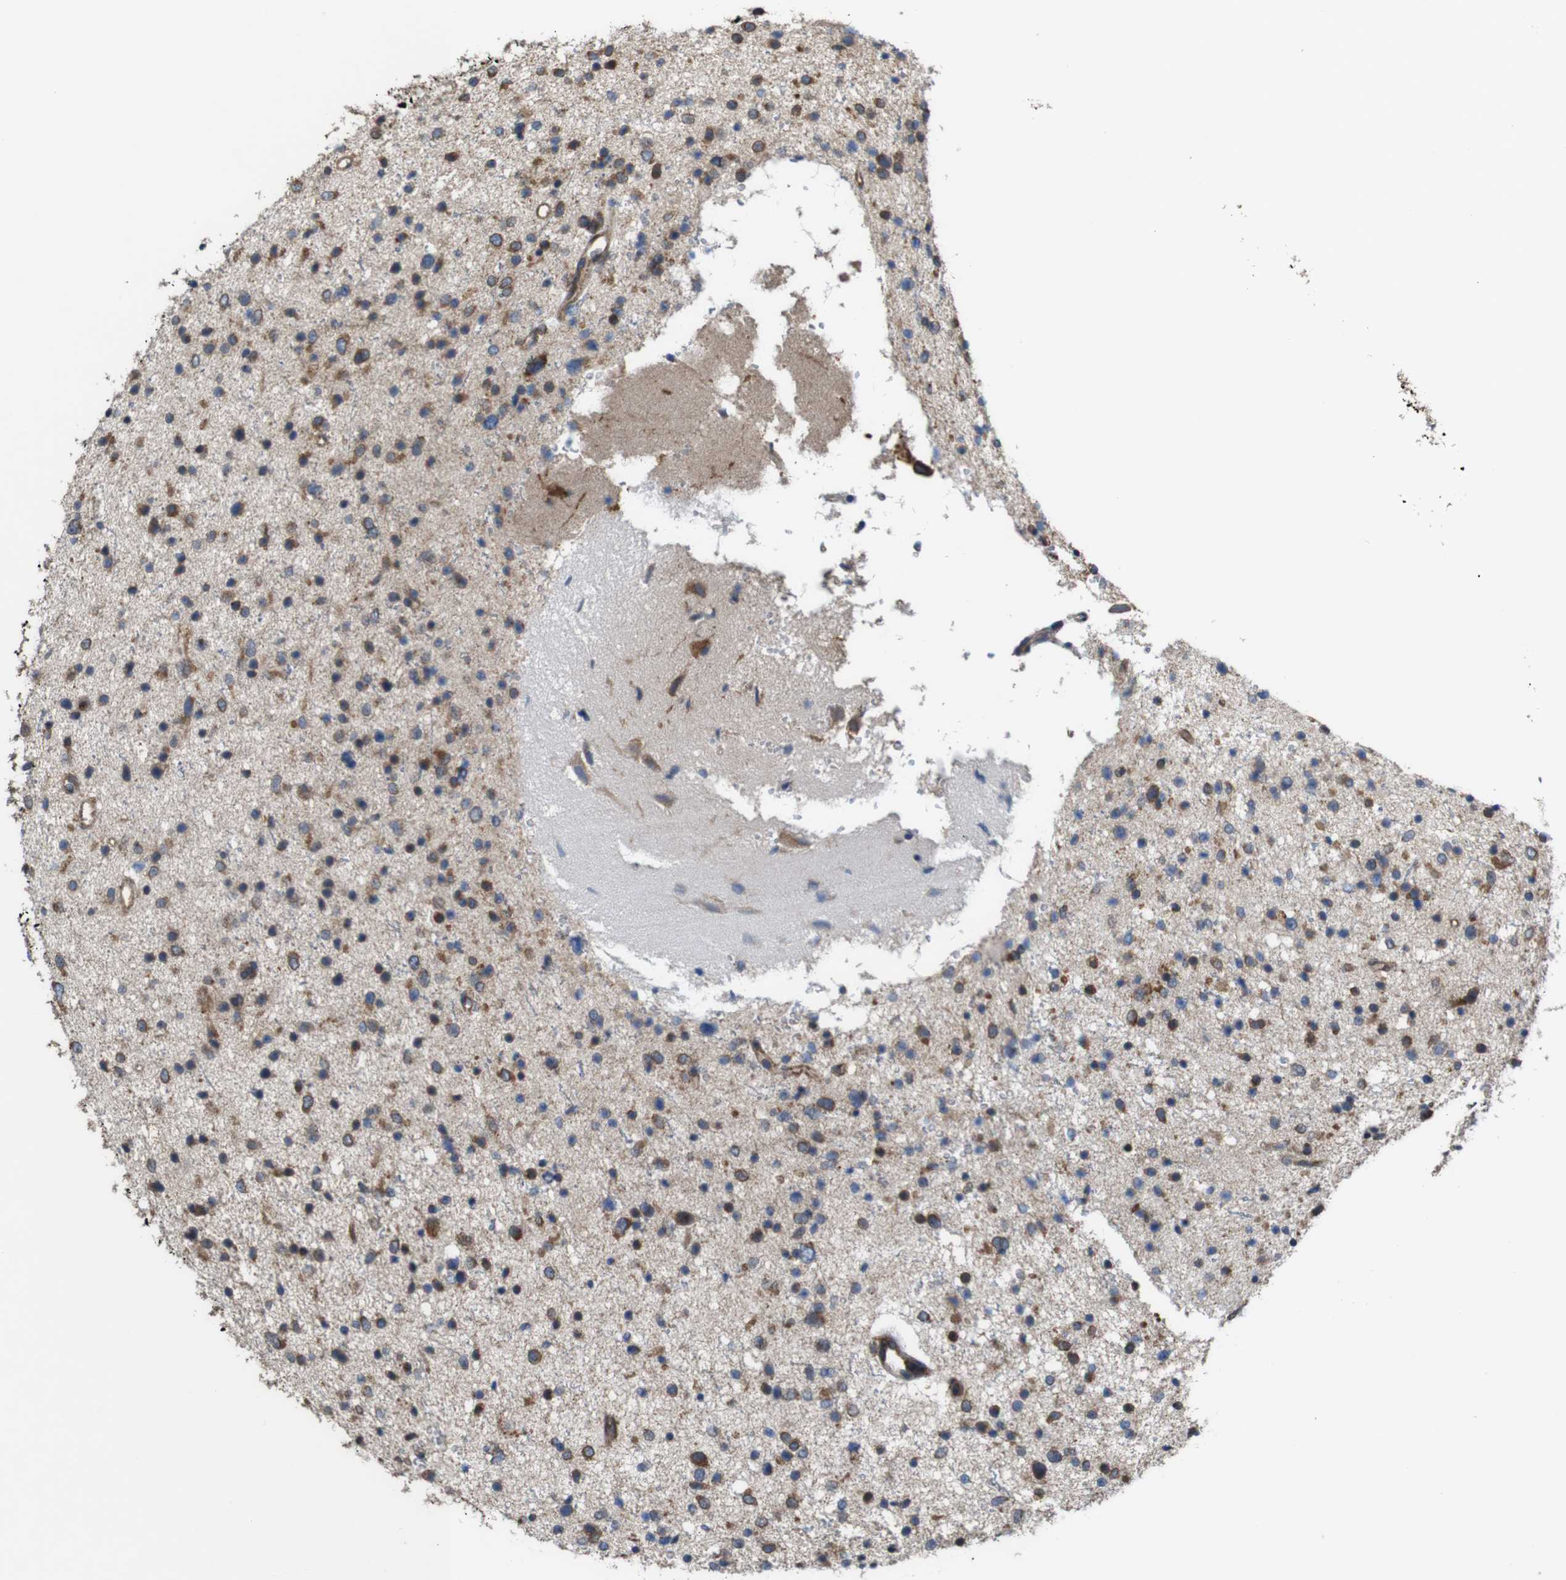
{"staining": {"intensity": "weak", "quantity": ">75%", "location": "cytoplasmic/membranous"}, "tissue": "glioma", "cell_type": "Tumor cells", "image_type": "cancer", "snomed": [{"axis": "morphology", "description": "Glioma, malignant, Low grade"}, {"axis": "topography", "description": "Brain"}], "caption": "Malignant glioma (low-grade) stained with a brown dye displays weak cytoplasmic/membranous positive staining in about >75% of tumor cells.", "gene": "UGGT1", "patient": {"sex": "female", "age": 37}}